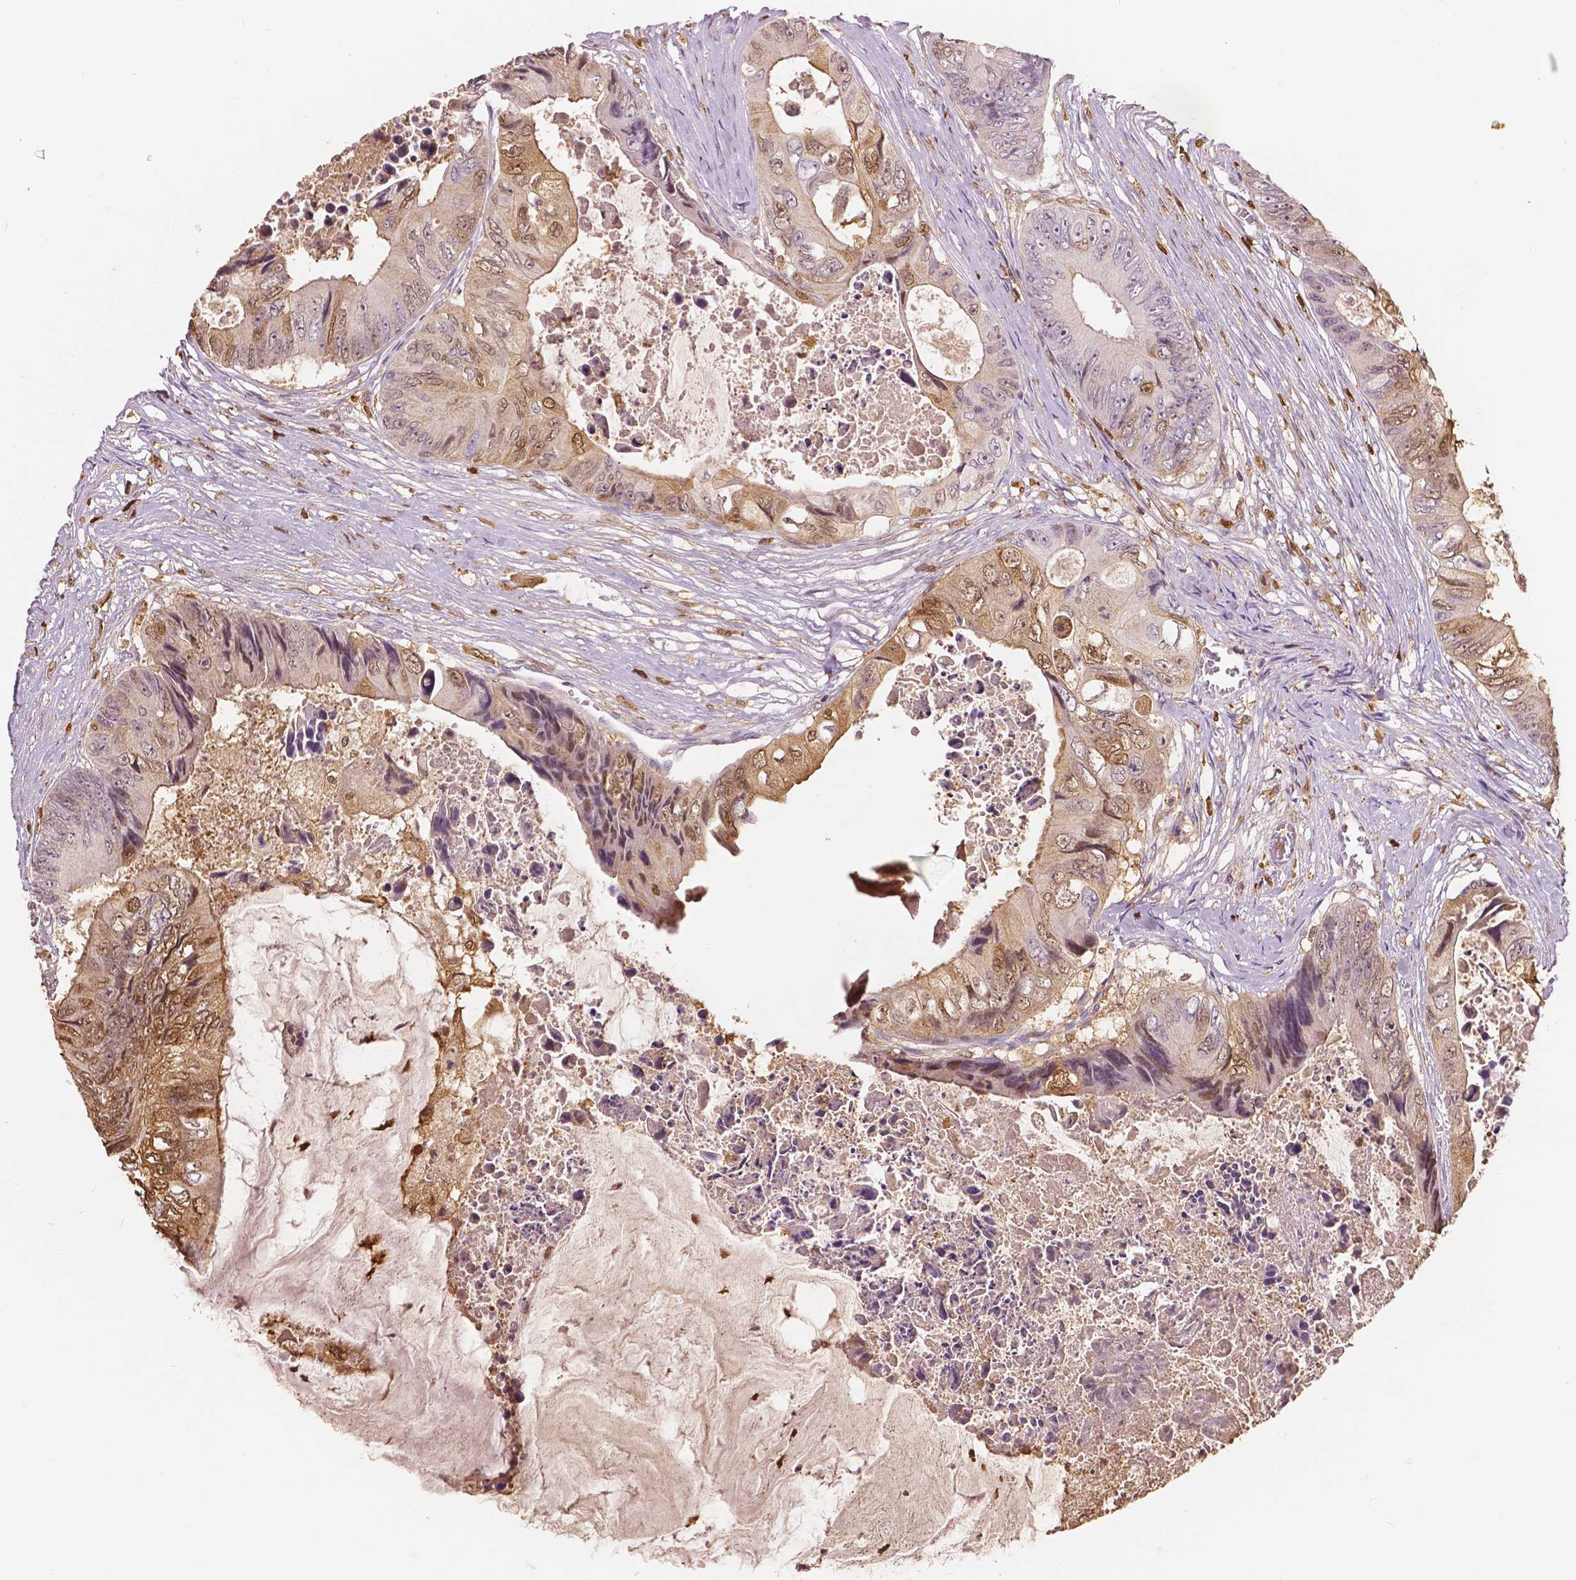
{"staining": {"intensity": "moderate", "quantity": "25%-75%", "location": "cytoplasmic/membranous,nuclear"}, "tissue": "colorectal cancer", "cell_type": "Tumor cells", "image_type": "cancer", "snomed": [{"axis": "morphology", "description": "Adenocarcinoma, NOS"}, {"axis": "topography", "description": "Rectum"}], "caption": "Colorectal cancer tissue exhibits moderate cytoplasmic/membranous and nuclear positivity in approximately 25%-75% of tumor cells", "gene": "S100A4", "patient": {"sex": "male", "age": 63}}